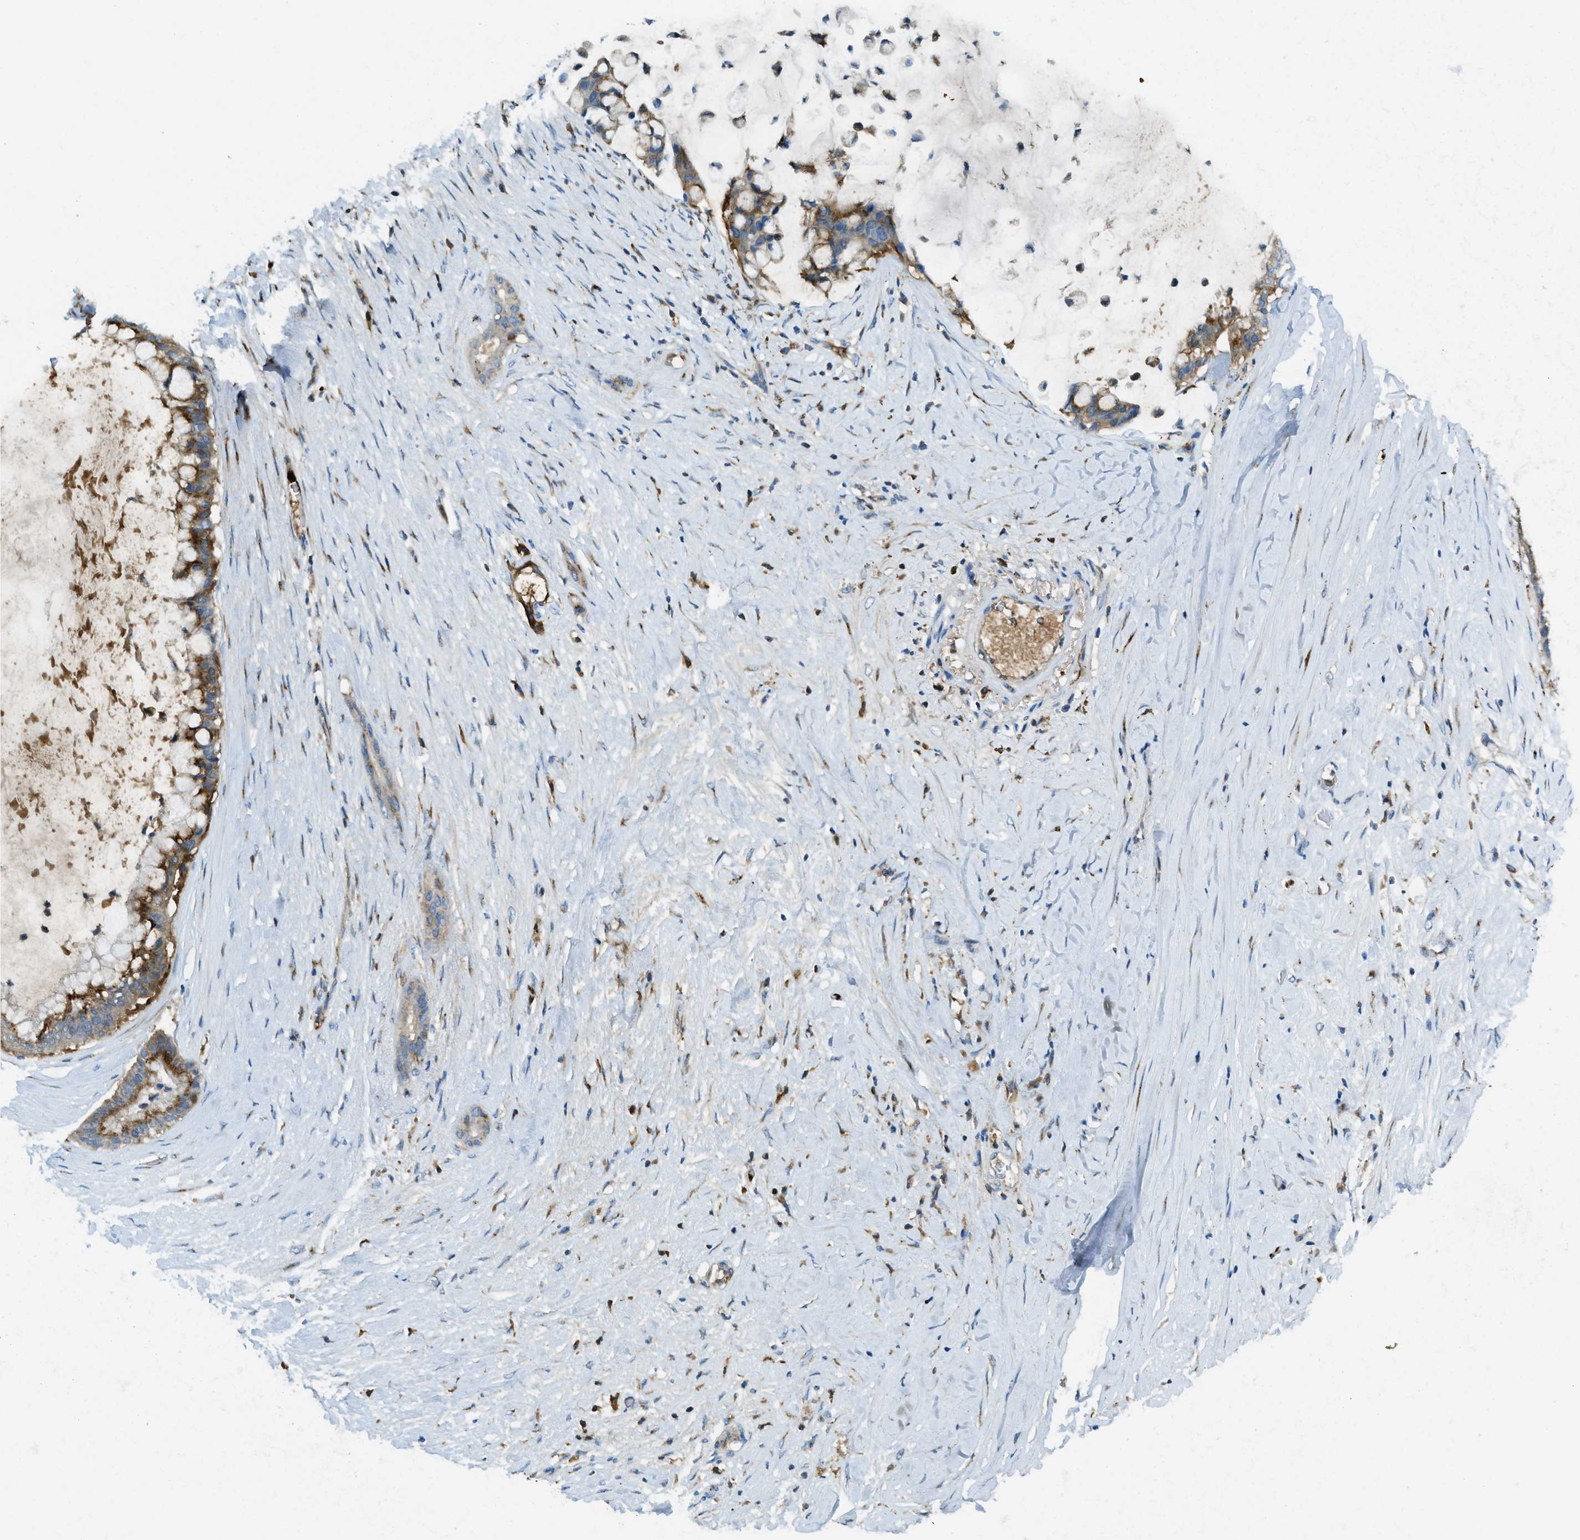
{"staining": {"intensity": "moderate", "quantity": ">75%", "location": "cytoplasmic/membranous"}, "tissue": "pancreatic cancer", "cell_type": "Tumor cells", "image_type": "cancer", "snomed": [{"axis": "morphology", "description": "Adenocarcinoma, NOS"}, {"axis": "topography", "description": "Pancreas"}], "caption": "Adenocarcinoma (pancreatic) tissue shows moderate cytoplasmic/membranous positivity in about >75% of tumor cells, visualized by immunohistochemistry. (Brightfield microscopy of DAB IHC at high magnification).", "gene": "TRIM59", "patient": {"sex": "male", "age": 41}}